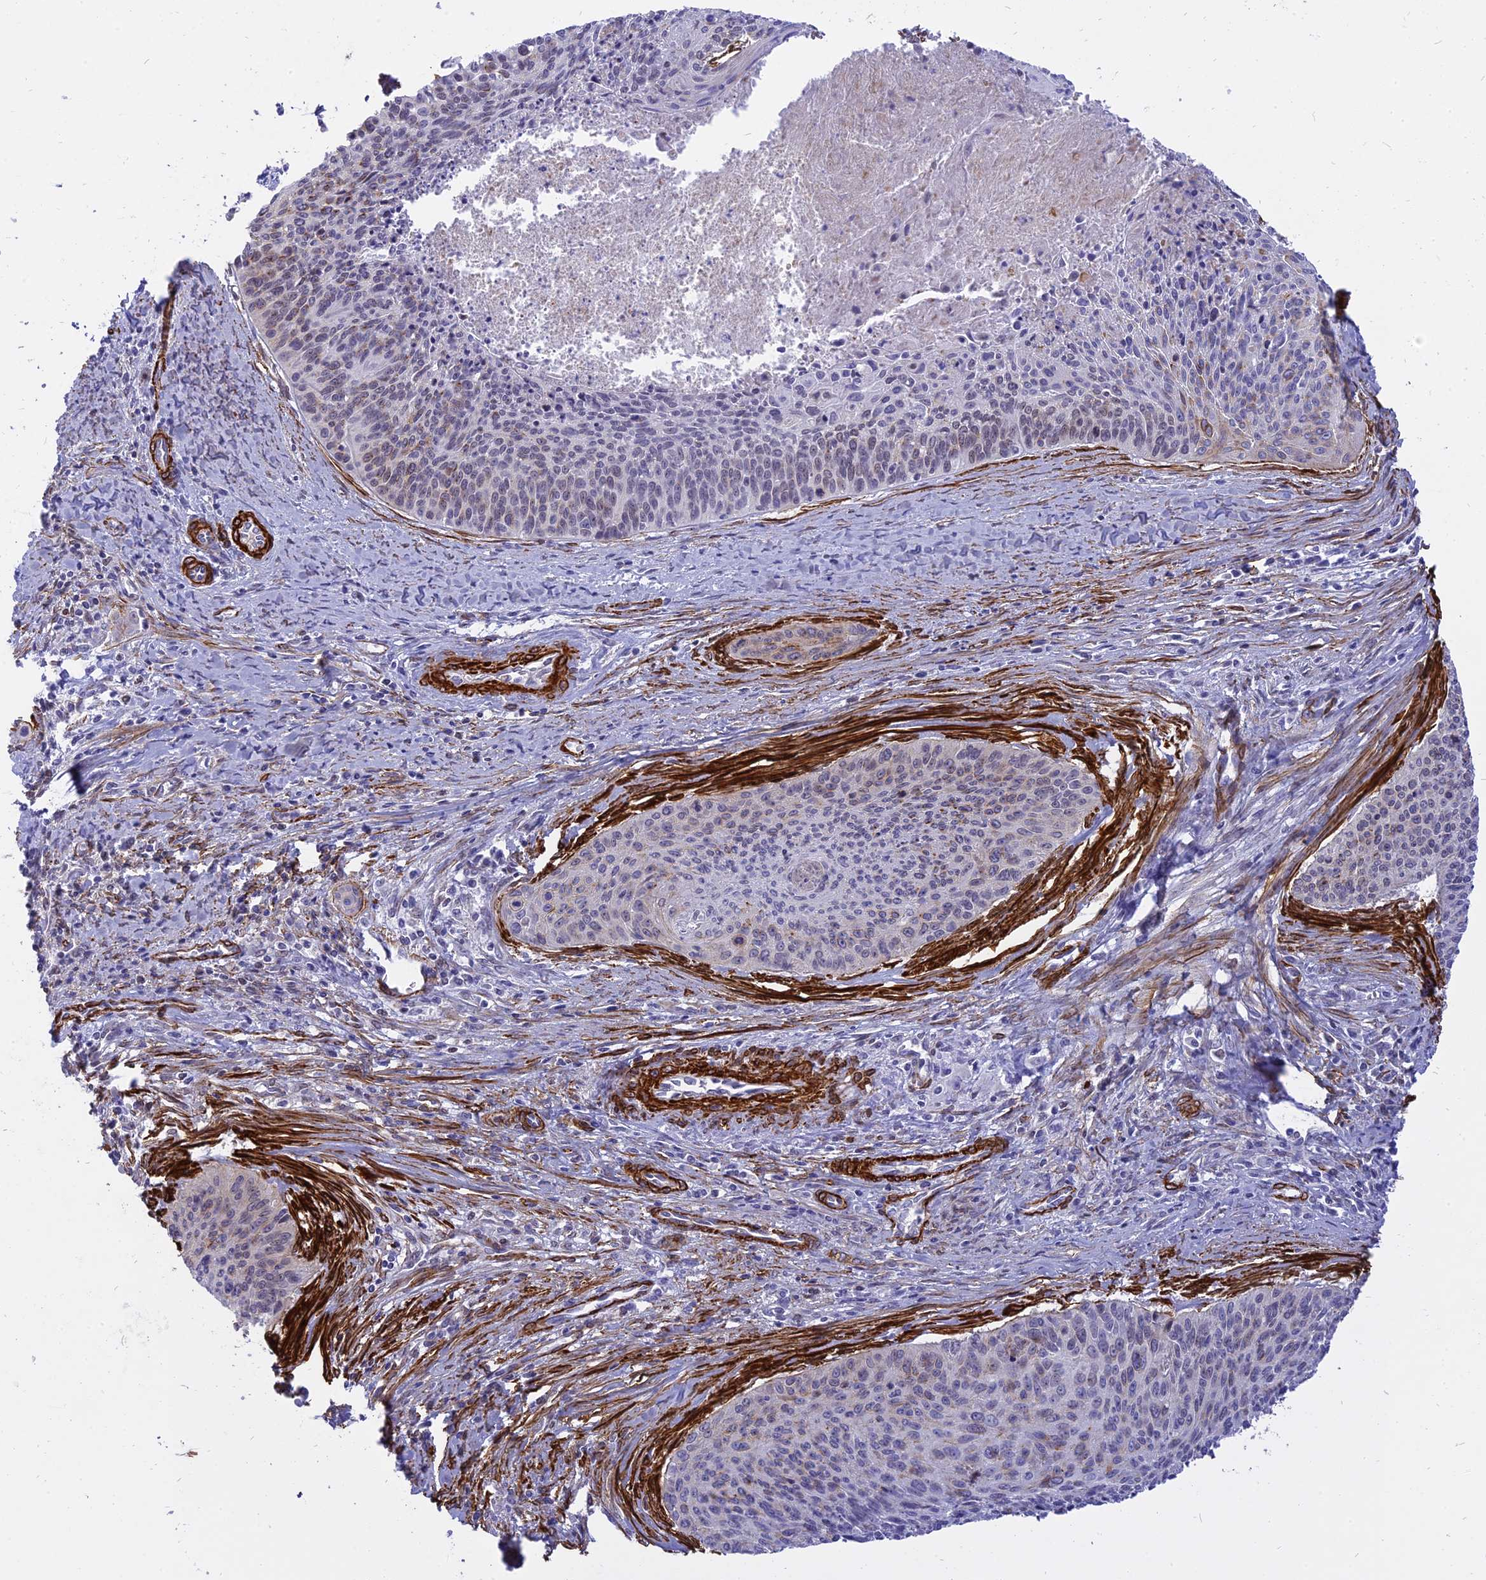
{"staining": {"intensity": "moderate", "quantity": "<25%", "location": "cytoplasmic/membranous"}, "tissue": "cervical cancer", "cell_type": "Tumor cells", "image_type": "cancer", "snomed": [{"axis": "morphology", "description": "Squamous cell carcinoma, NOS"}, {"axis": "topography", "description": "Cervix"}], "caption": "High-magnification brightfield microscopy of squamous cell carcinoma (cervical) stained with DAB (brown) and counterstained with hematoxylin (blue). tumor cells exhibit moderate cytoplasmic/membranous positivity is identified in approximately<25% of cells. (IHC, brightfield microscopy, high magnification).", "gene": "CENPV", "patient": {"sex": "female", "age": 55}}